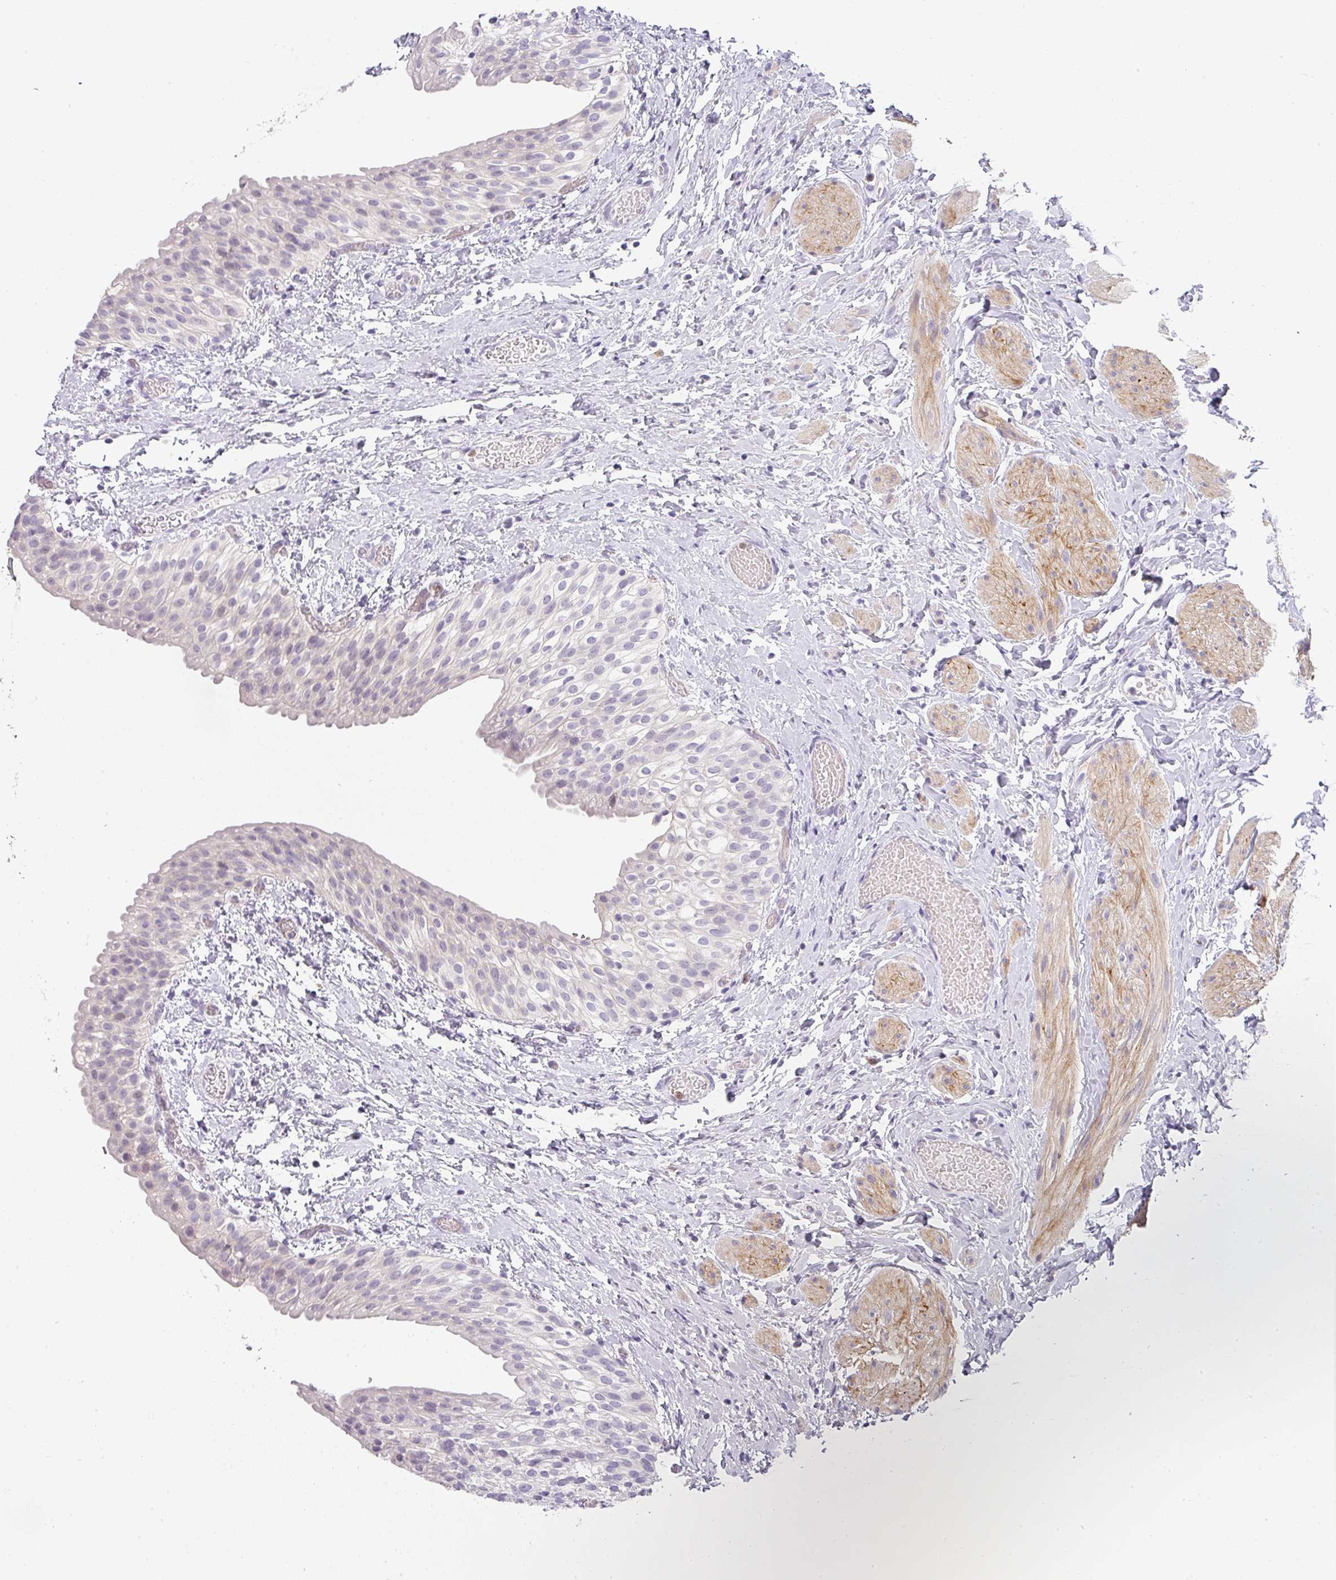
{"staining": {"intensity": "negative", "quantity": "none", "location": "none"}, "tissue": "urinary bladder", "cell_type": "Urothelial cells", "image_type": "normal", "snomed": [{"axis": "morphology", "description": "Normal tissue, NOS"}, {"axis": "topography", "description": "Urinary bladder"}], "caption": "Immunohistochemistry (IHC) of normal urinary bladder displays no expression in urothelial cells. (DAB immunohistochemistry (IHC), high magnification).", "gene": "BTLA", "patient": {"sex": "male", "age": 1}}